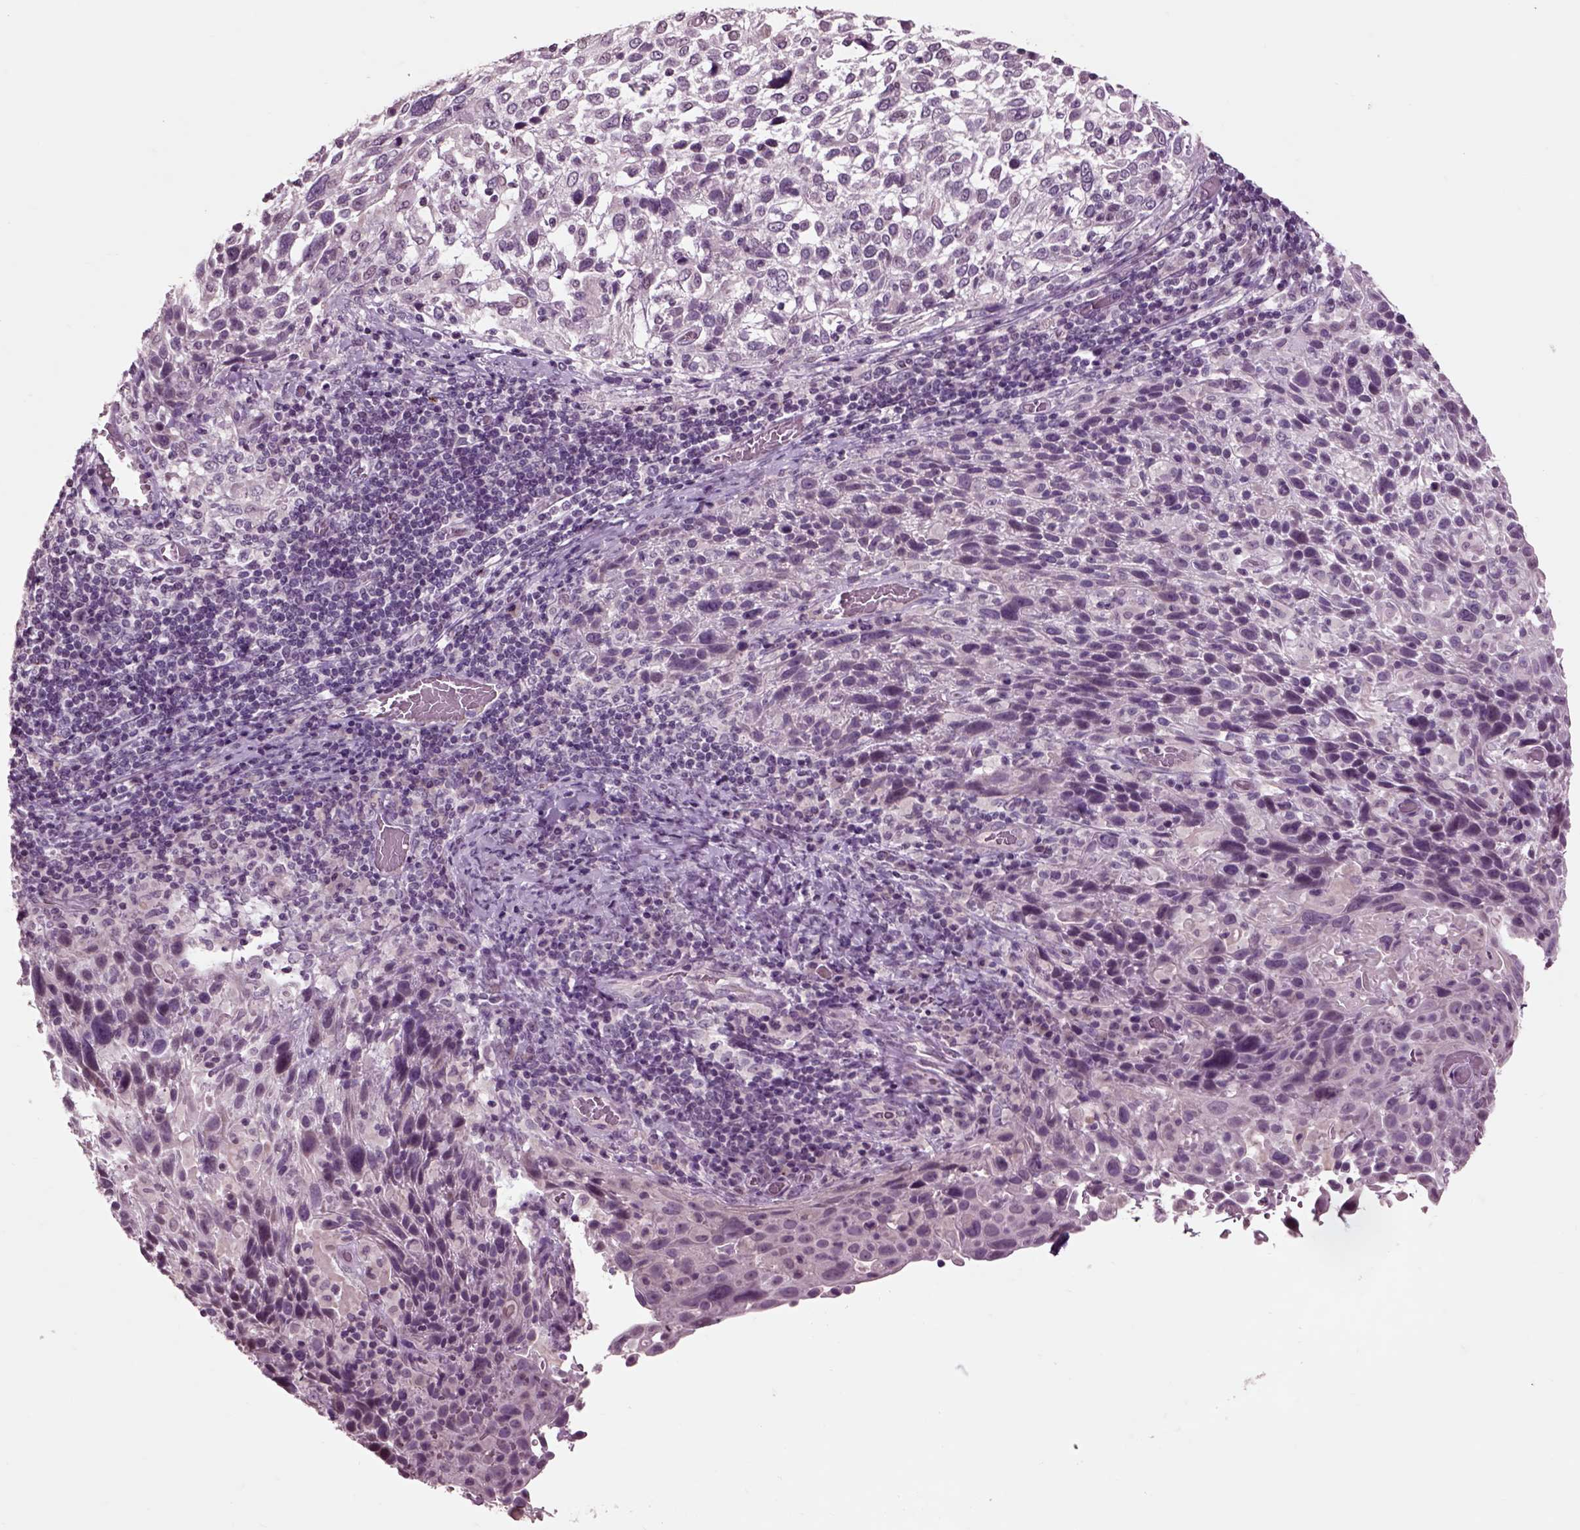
{"staining": {"intensity": "negative", "quantity": "none", "location": "none"}, "tissue": "cervical cancer", "cell_type": "Tumor cells", "image_type": "cancer", "snomed": [{"axis": "morphology", "description": "Squamous cell carcinoma, NOS"}, {"axis": "topography", "description": "Cervix"}], "caption": "High power microscopy histopathology image of an IHC image of squamous cell carcinoma (cervical), revealing no significant staining in tumor cells. The staining is performed using DAB brown chromogen with nuclei counter-stained in using hematoxylin.", "gene": "CHGB", "patient": {"sex": "female", "age": 61}}